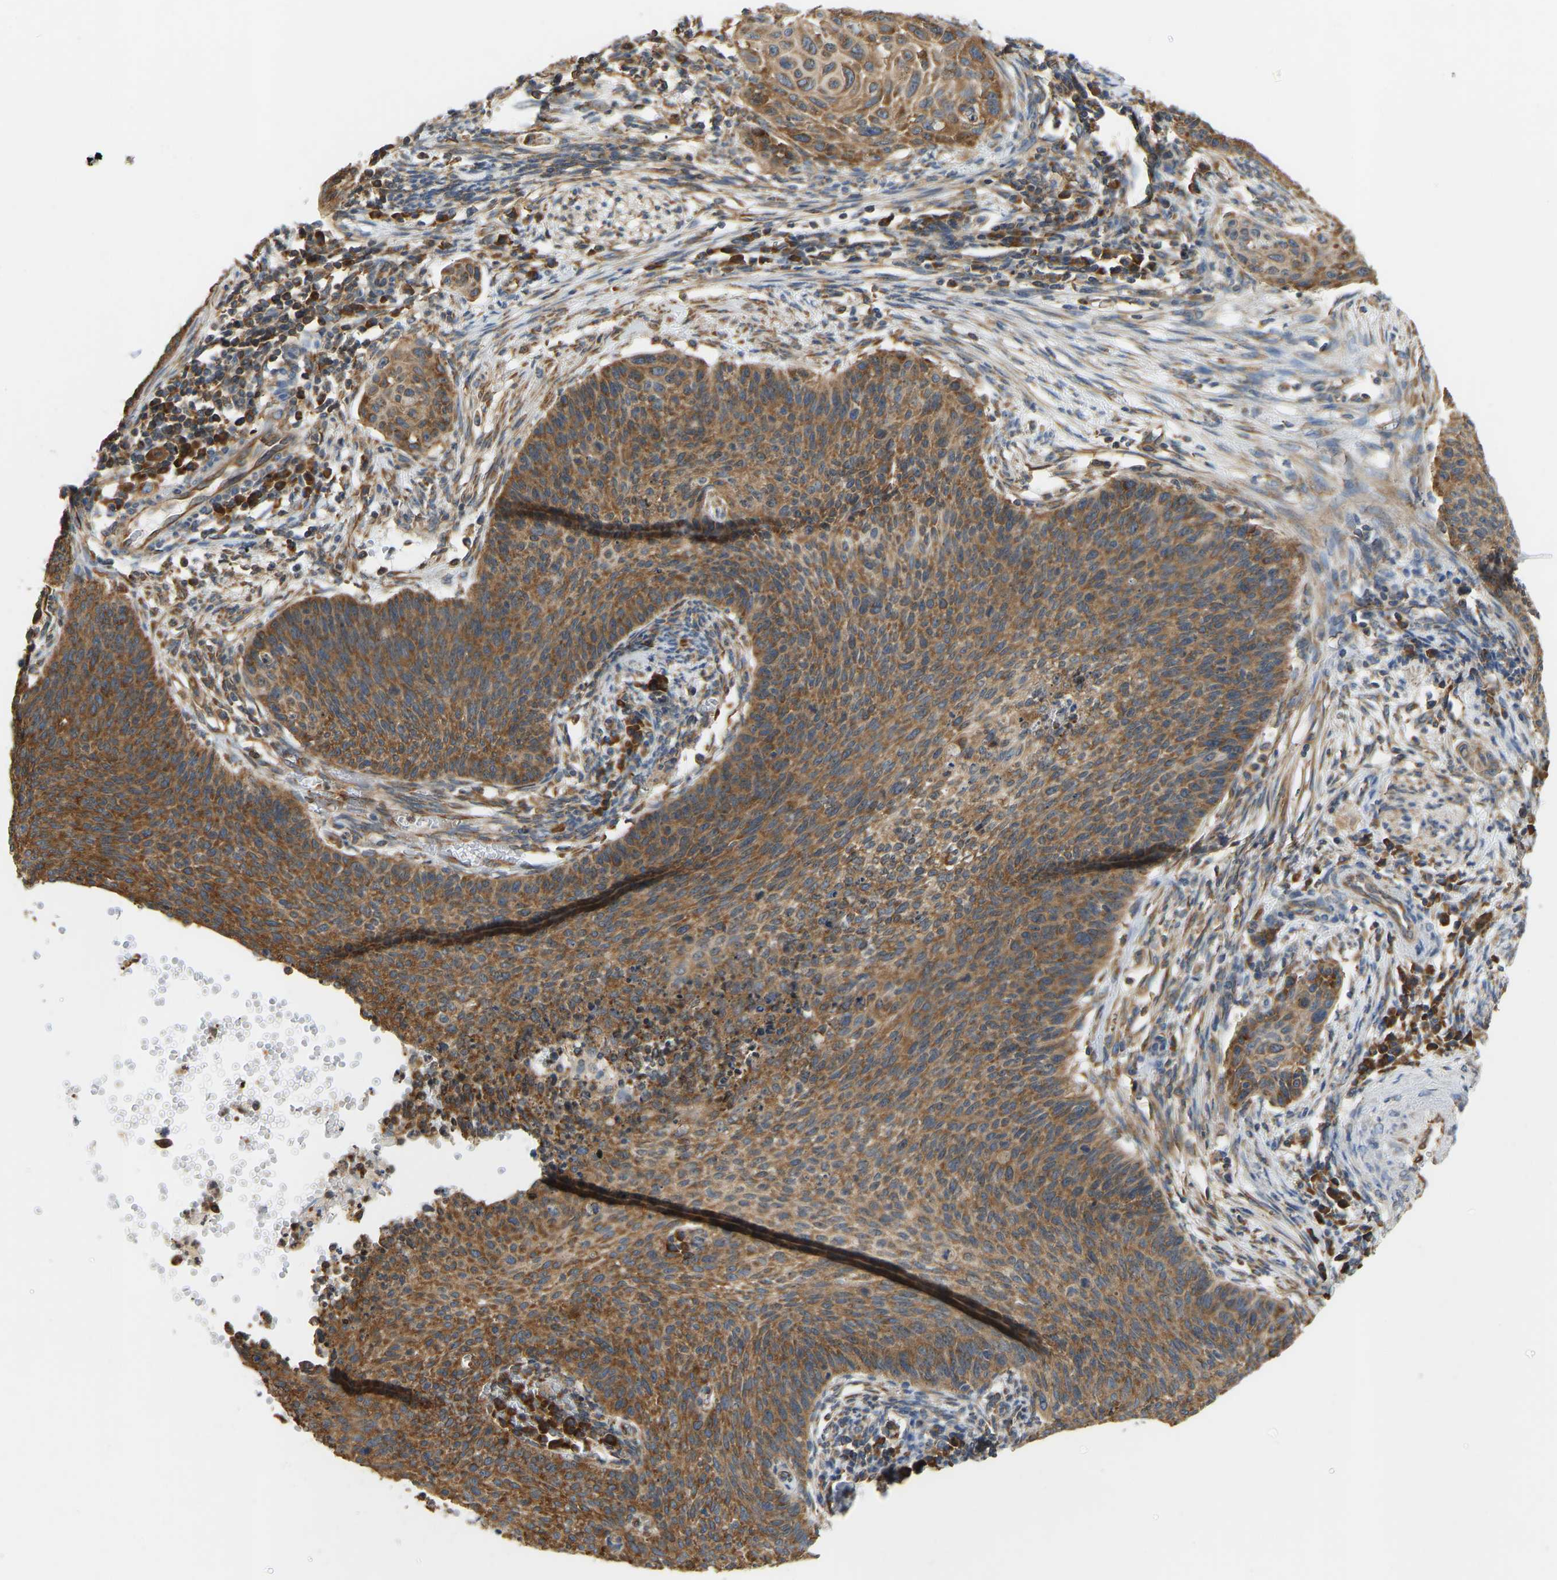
{"staining": {"intensity": "moderate", "quantity": ">75%", "location": "cytoplasmic/membranous"}, "tissue": "cervical cancer", "cell_type": "Tumor cells", "image_type": "cancer", "snomed": [{"axis": "morphology", "description": "Squamous cell carcinoma, NOS"}, {"axis": "topography", "description": "Cervix"}], "caption": "DAB (3,3'-diaminobenzidine) immunohistochemical staining of human squamous cell carcinoma (cervical) shows moderate cytoplasmic/membranous protein expression in about >75% of tumor cells.", "gene": "RPS6KB2", "patient": {"sex": "female", "age": 70}}